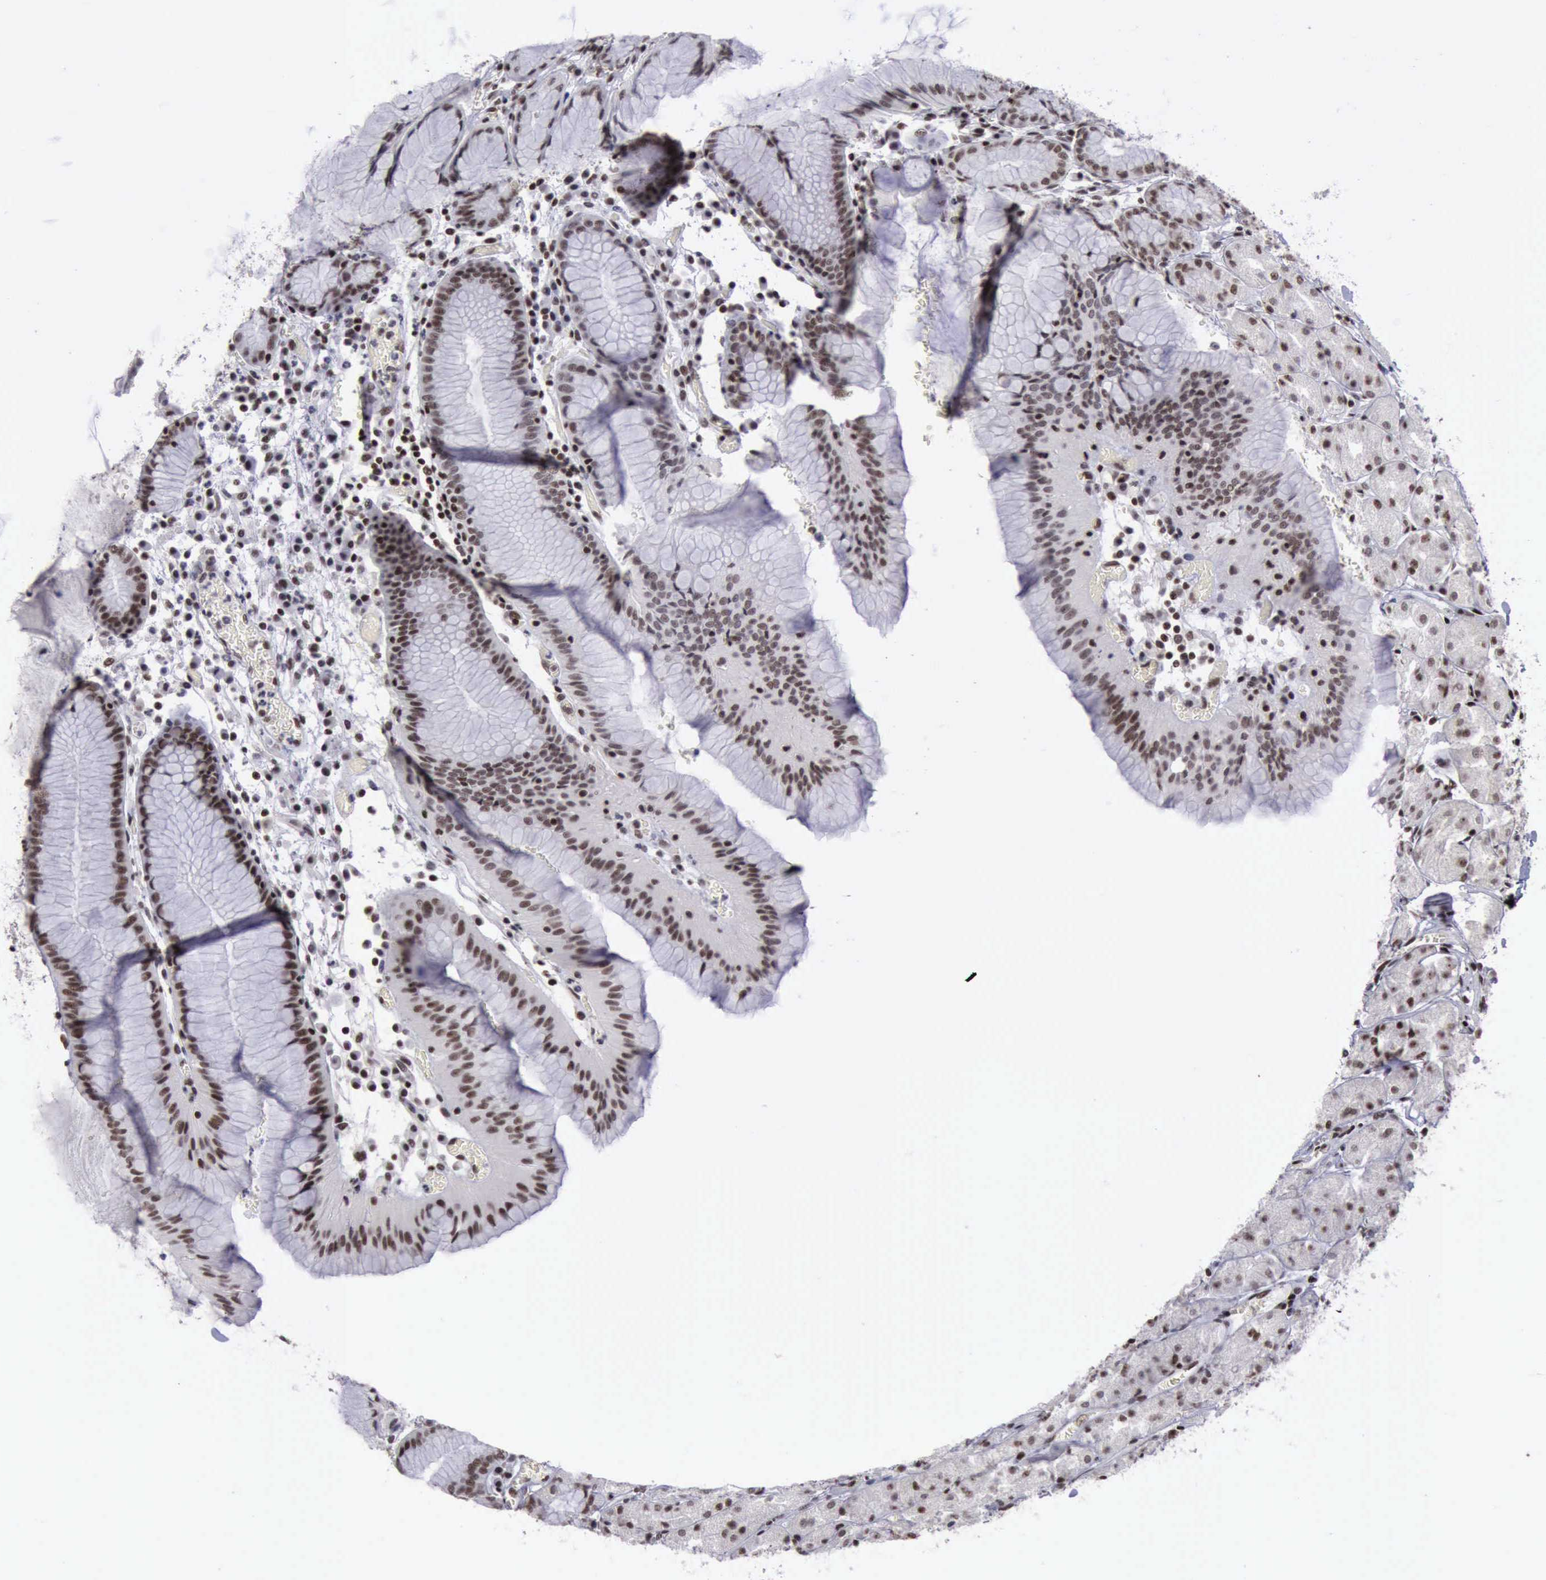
{"staining": {"intensity": "moderate", "quantity": "25%-75%", "location": "nuclear"}, "tissue": "stomach", "cell_type": "Glandular cells", "image_type": "normal", "snomed": [{"axis": "morphology", "description": "Normal tissue, NOS"}, {"axis": "topography", "description": "Stomach, lower"}], "caption": "High-power microscopy captured an immunohistochemistry photomicrograph of normal stomach, revealing moderate nuclear expression in approximately 25%-75% of glandular cells. (DAB (3,3'-diaminobenzidine) = brown stain, brightfield microscopy at high magnification).", "gene": "YY1", "patient": {"sex": "female", "age": 73}}